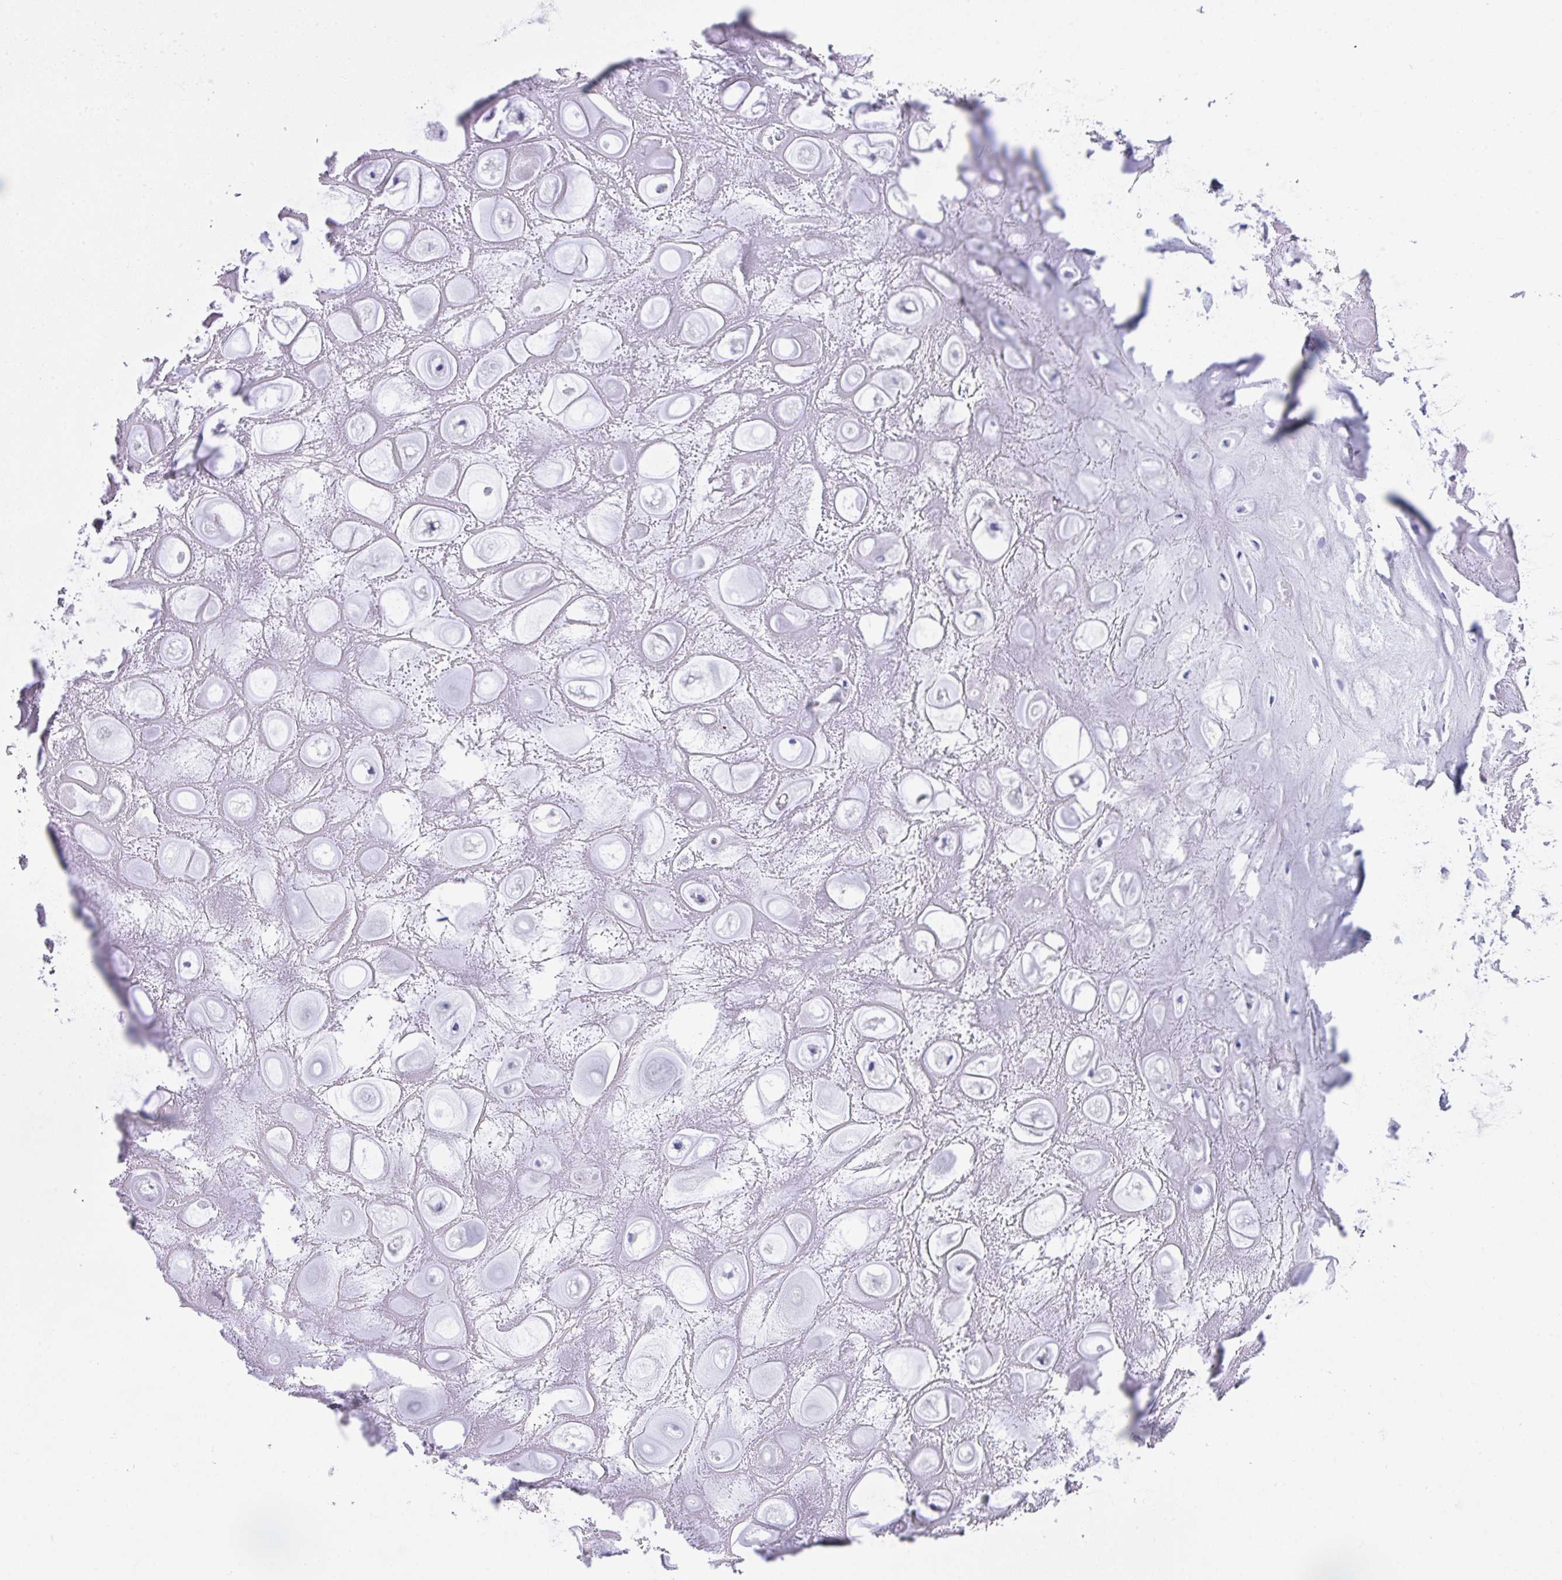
{"staining": {"intensity": "negative", "quantity": "none", "location": "none"}, "tissue": "soft tissue", "cell_type": "Chondrocytes", "image_type": "normal", "snomed": [{"axis": "morphology", "description": "Normal tissue, NOS"}, {"axis": "topography", "description": "Lymph node"}, {"axis": "topography", "description": "Cartilage tissue"}, {"axis": "topography", "description": "Nasopharynx"}], "caption": "High magnification brightfield microscopy of normal soft tissue stained with DAB (brown) and counterstained with hematoxylin (blue): chondrocytes show no significant staining. (DAB immunohistochemistry (IHC), high magnification).", "gene": "LGALS4", "patient": {"sex": "male", "age": 63}}